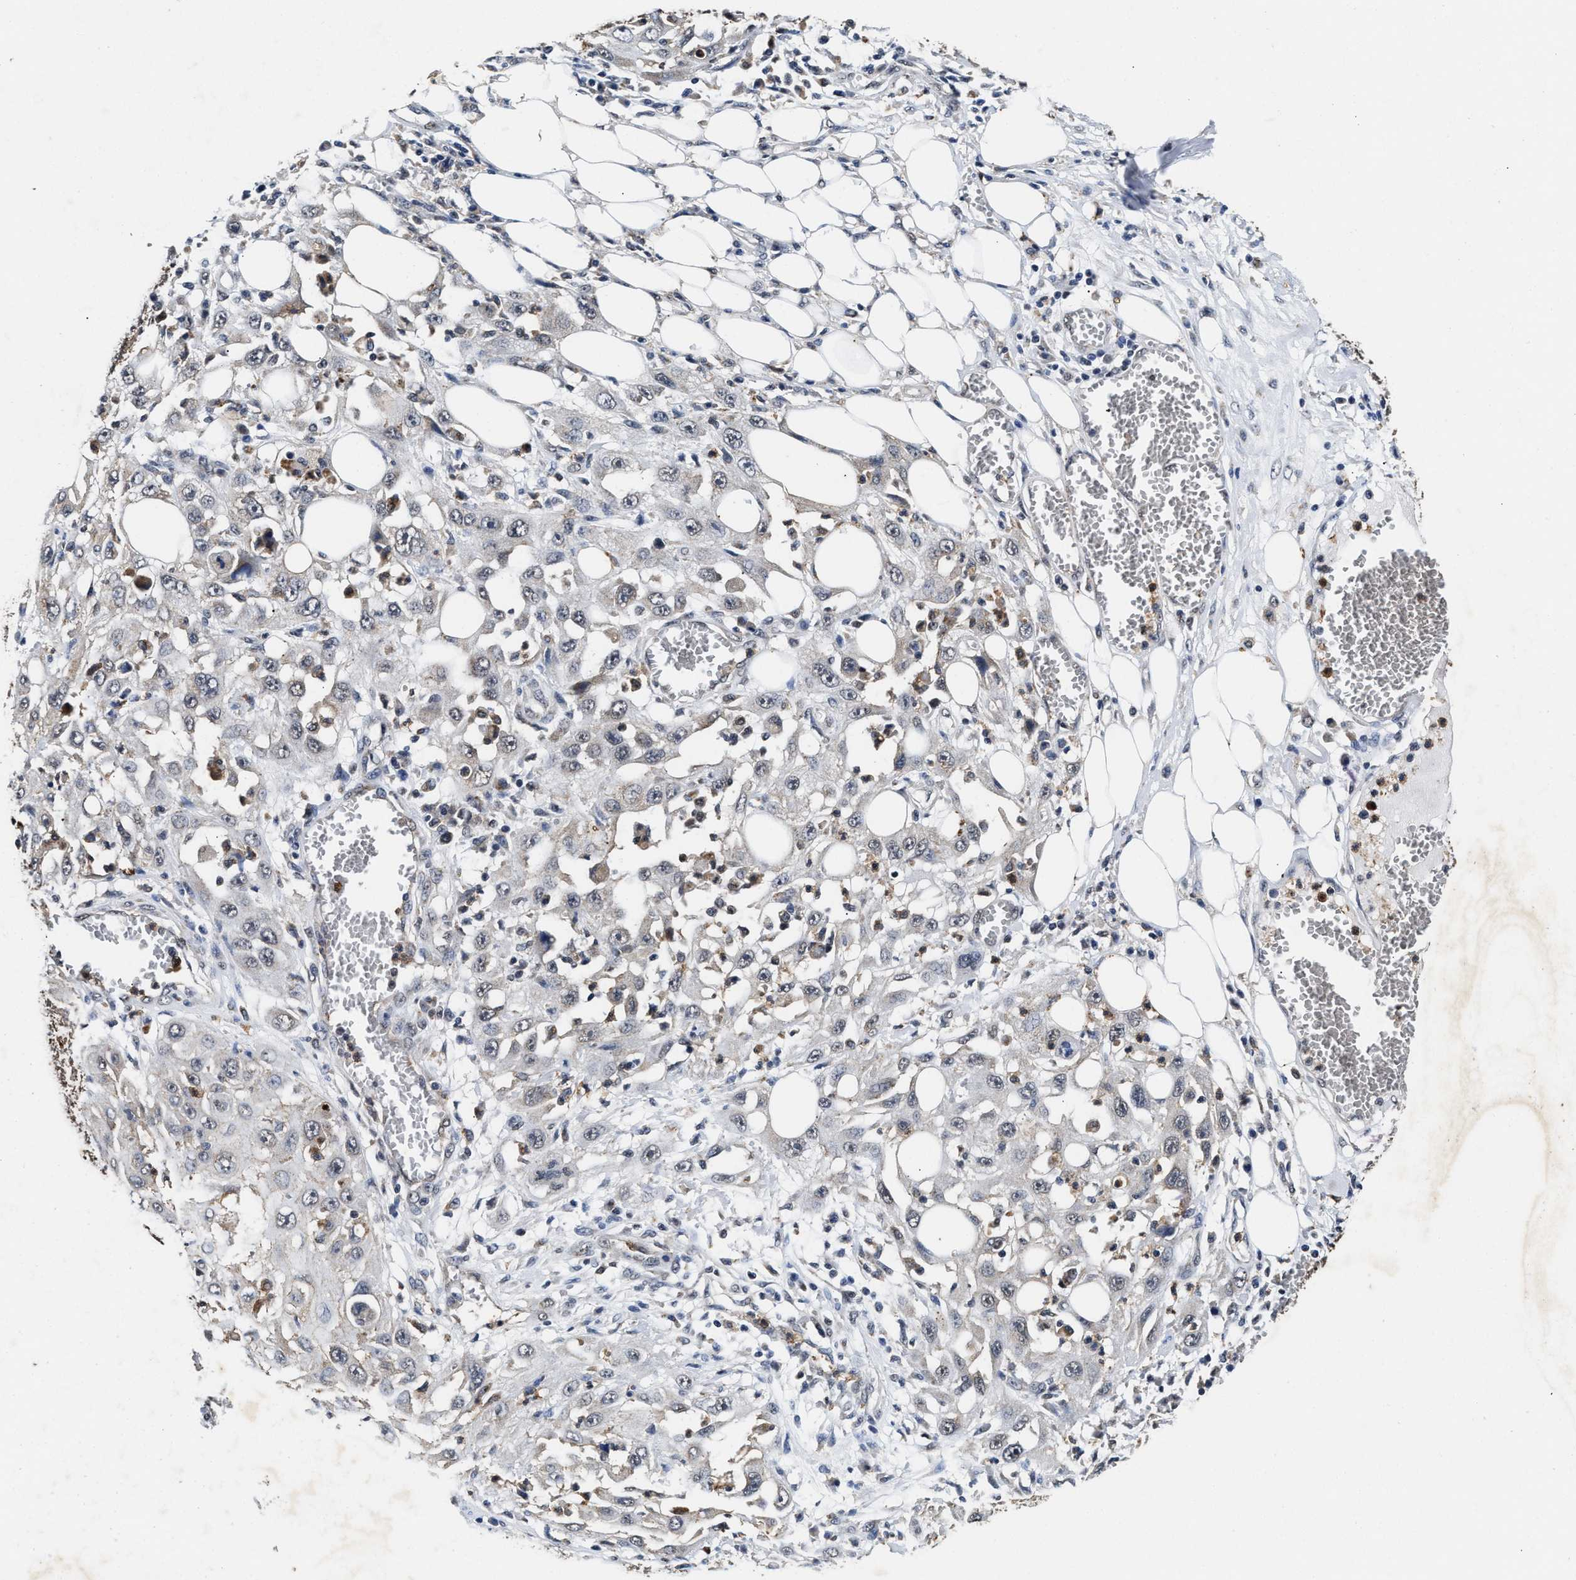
{"staining": {"intensity": "negative", "quantity": "none", "location": "none"}, "tissue": "skin cancer", "cell_type": "Tumor cells", "image_type": "cancer", "snomed": [{"axis": "morphology", "description": "Squamous cell carcinoma, NOS"}, {"axis": "topography", "description": "Skin"}], "caption": "Tumor cells are negative for protein expression in human squamous cell carcinoma (skin). (Stains: DAB (3,3'-diaminobenzidine) immunohistochemistry (IHC) with hematoxylin counter stain, Microscopy: brightfield microscopy at high magnification).", "gene": "ACOX1", "patient": {"sex": "male", "age": 75}}